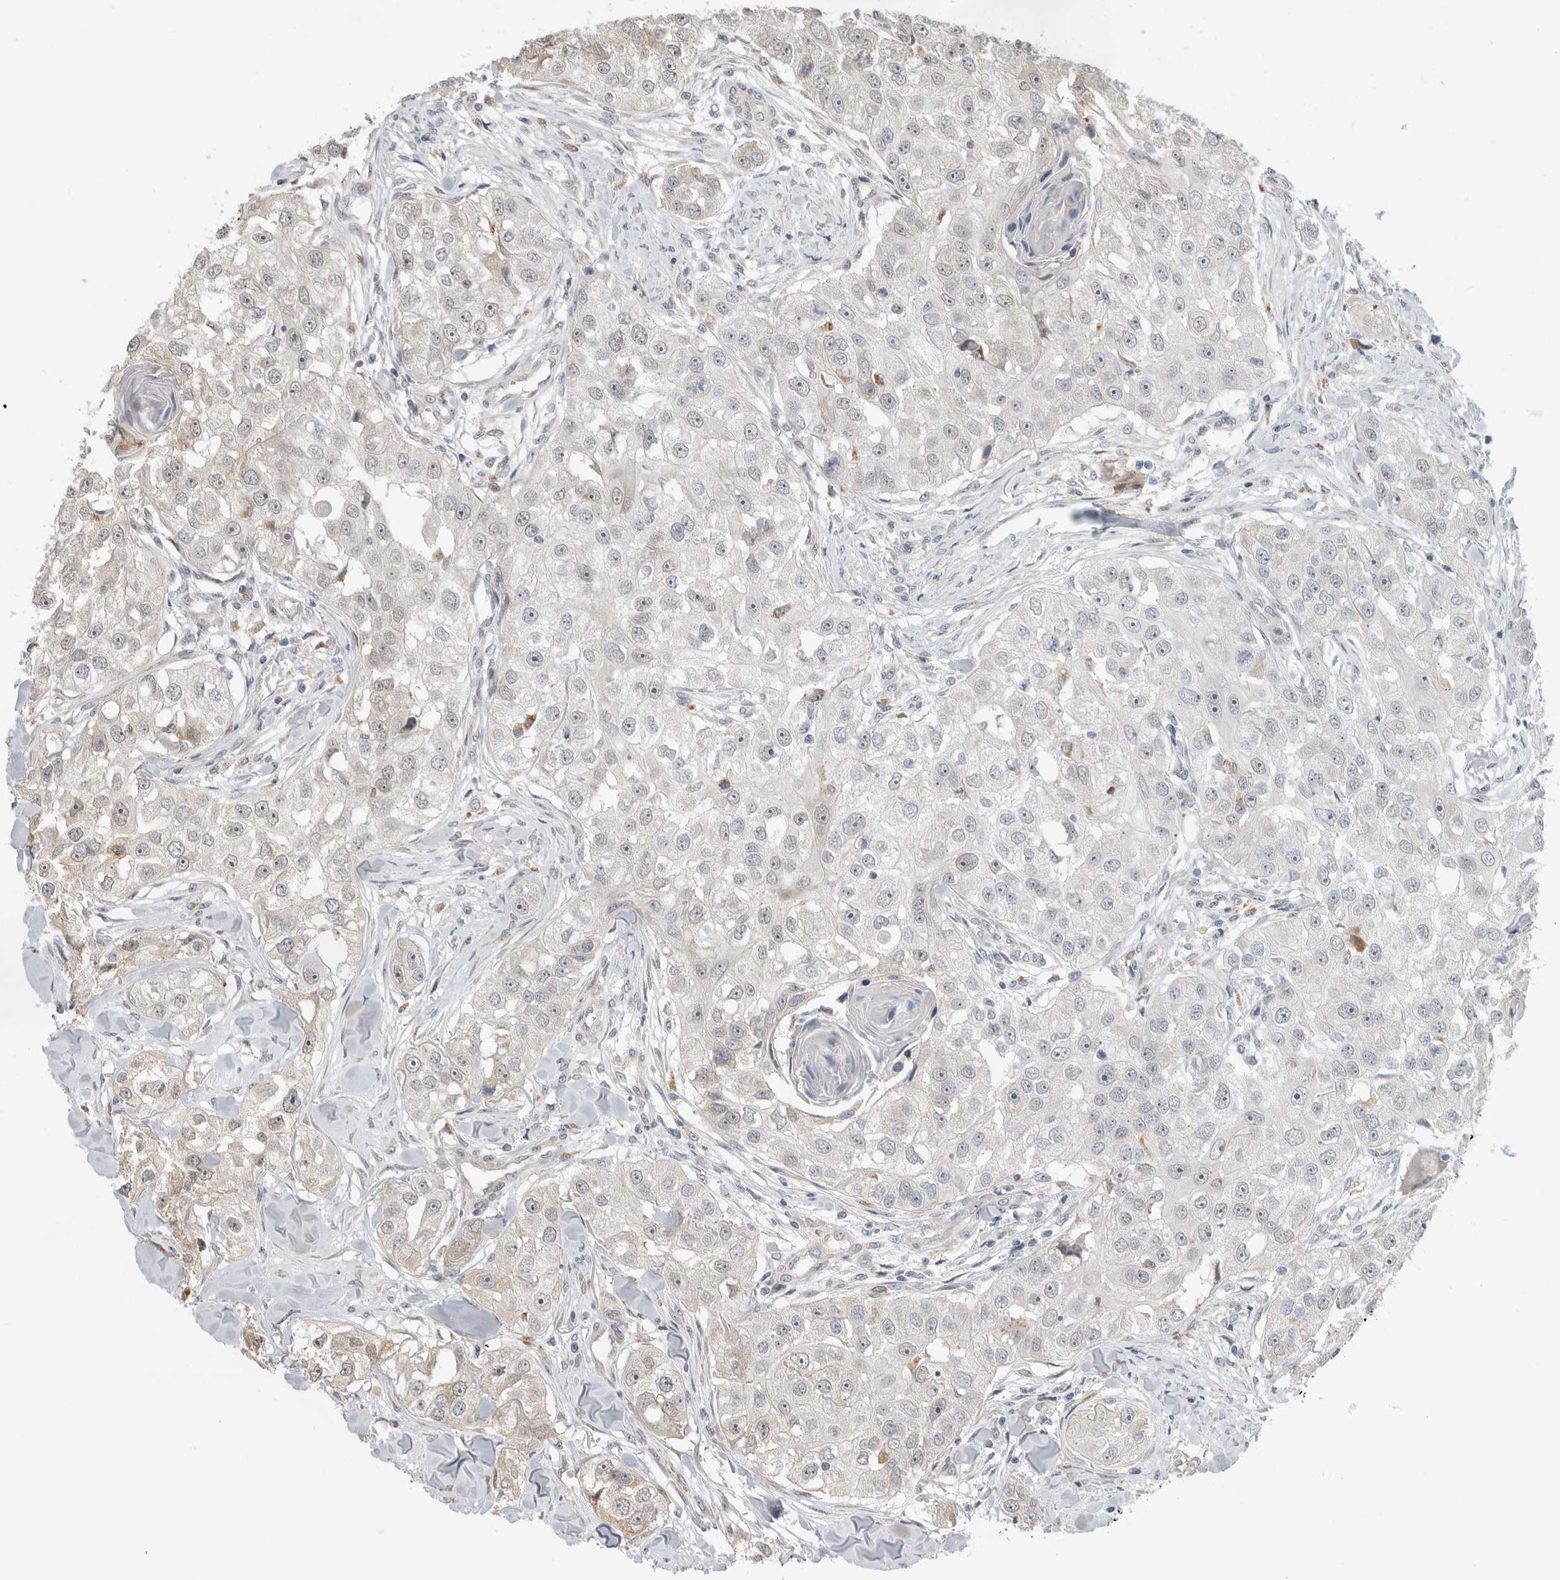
{"staining": {"intensity": "negative", "quantity": "none", "location": "none"}, "tissue": "head and neck cancer", "cell_type": "Tumor cells", "image_type": "cancer", "snomed": [{"axis": "morphology", "description": "Normal tissue, NOS"}, {"axis": "morphology", "description": "Squamous cell carcinoma, NOS"}, {"axis": "topography", "description": "Skeletal muscle"}, {"axis": "topography", "description": "Head-Neck"}], "caption": "Immunohistochemistry micrograph of neoplastic tissue: squamous cell carcinoma (head and neck) stained with DAB shows no significant protein expression in tumor cells.", "gene": "NAB2", "patient": {"sex": "male", "age": 51}}